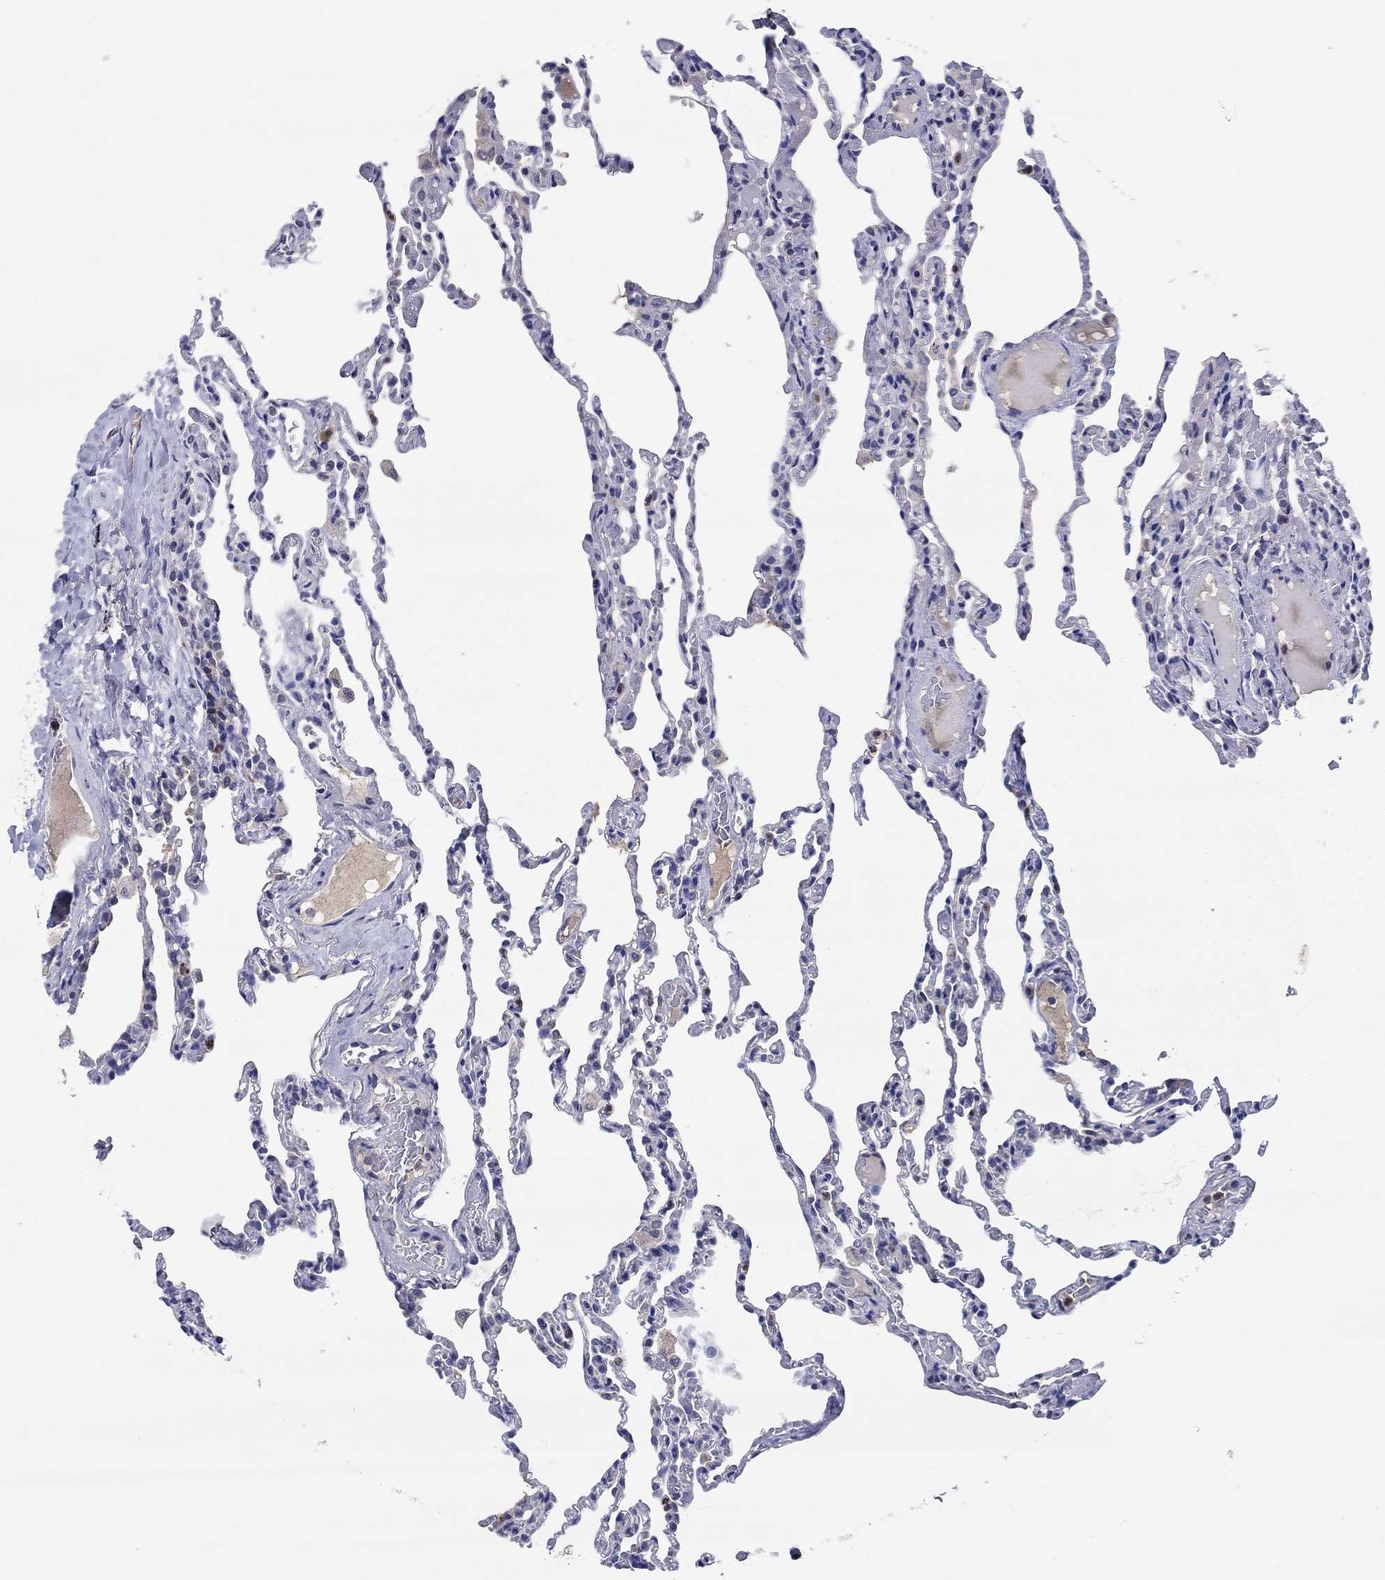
{"staining": {"intensity": "negative", "quantity": "none", "location": "none"}, "tissue": "lung", "cell_type": "Alveolar cells", "image_type": "normal", "snomed": [{"axis": "morphology", "description": "Normal tissue, NOS"}, {"axis": "topography", "description": "Lung"}], "caption": "This is a histopathology image of IHC staining of unremarkable lung, which shows no staining in alveolar cells.", "gene": "CHIT1", "patient": {"sex": "female", "age": 43}}